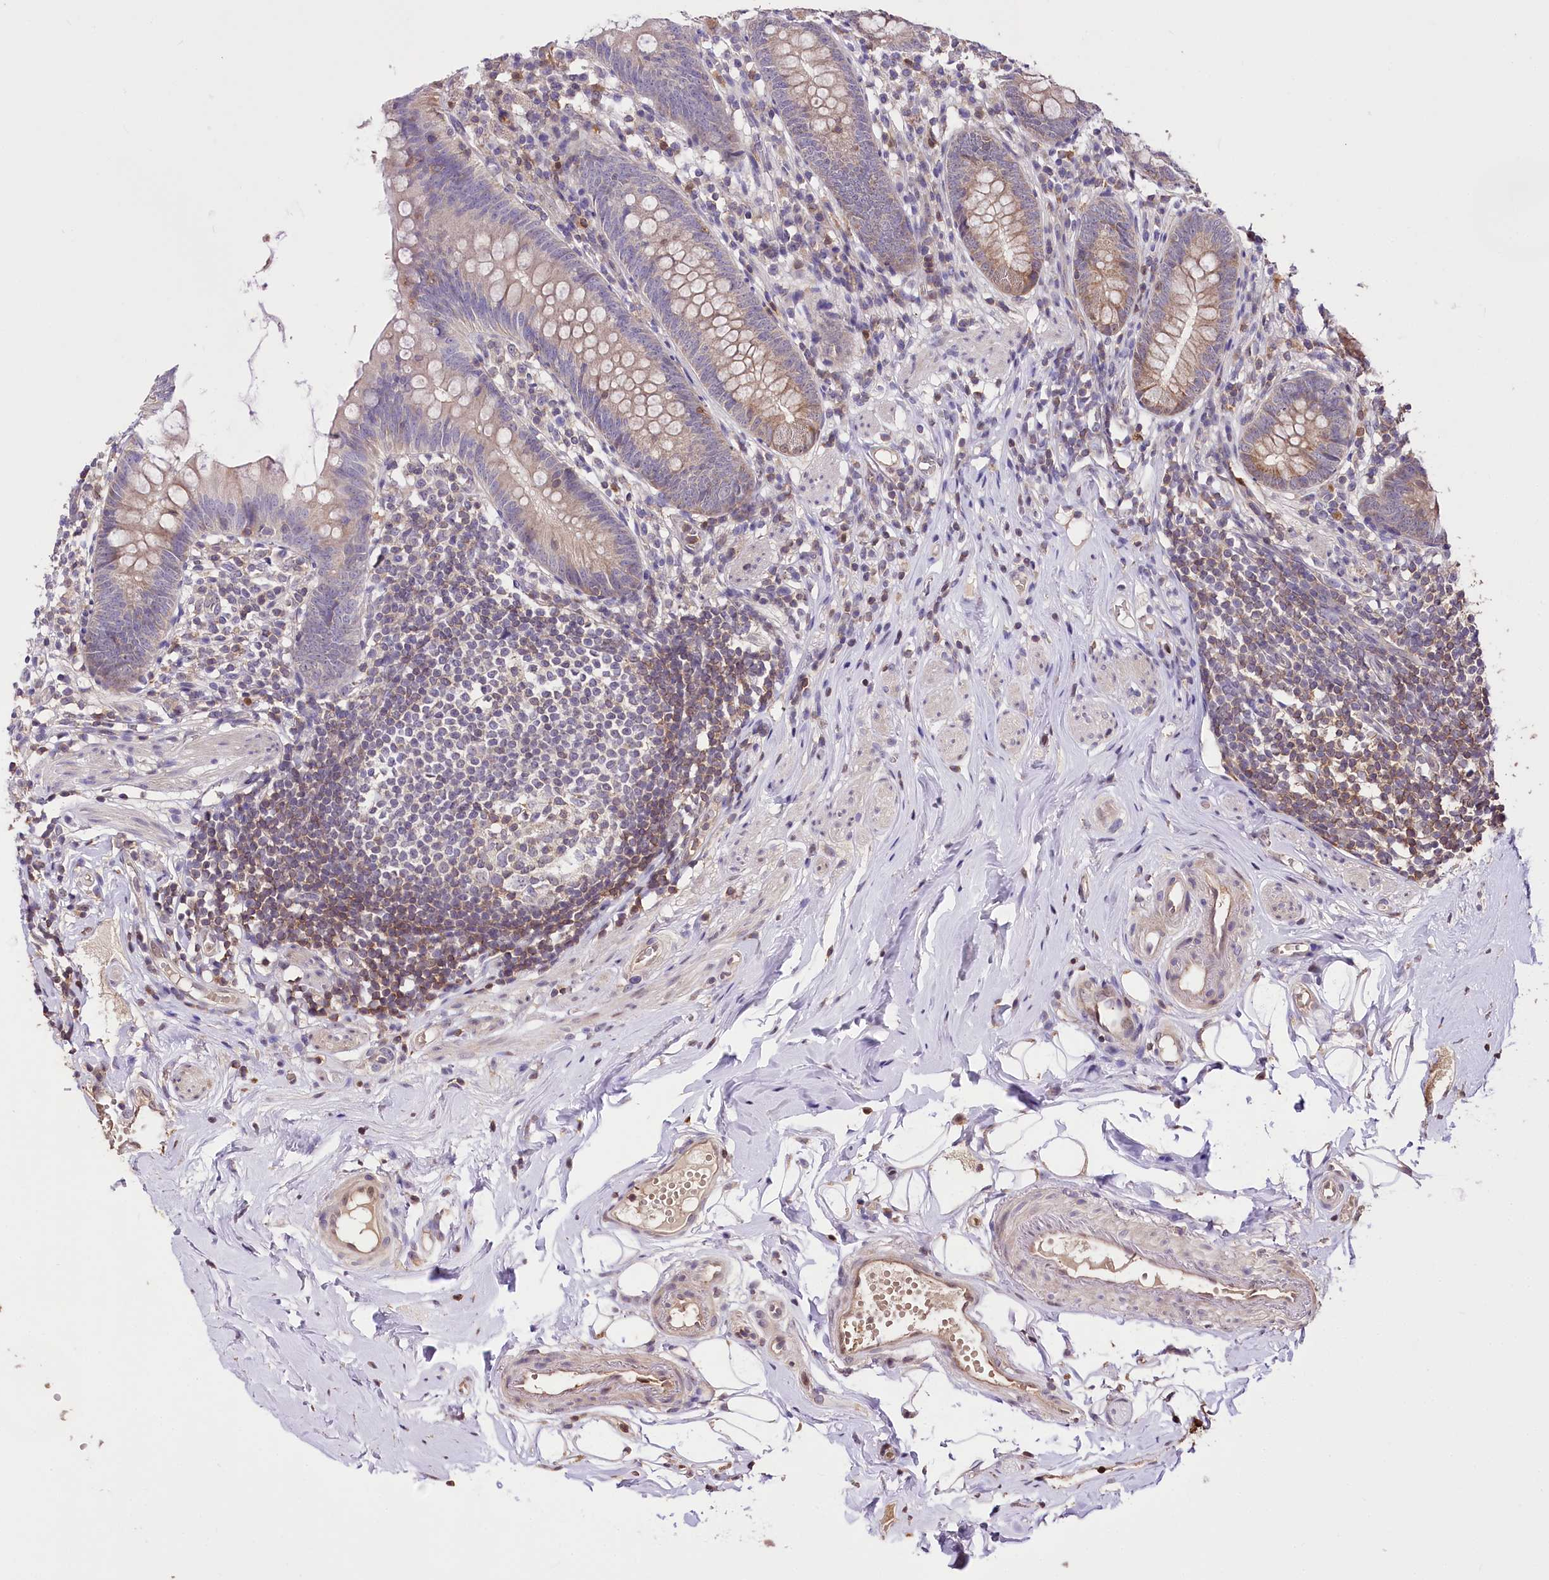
{"staining": {"intensity": "weak", "quantity": "25%-75%", "location": "cytoplasmic/membranous"}, "tissue": "appendix", "cell_type": "Glandular cells", "image_type": "normal", "snomed": [{"axis": "morphology", "description": "Normal tissue, NOS"}, {"axis": "topography", "description": "Appendix"}], "caption": "The image shows immunohistochemical staining of benign appendix. There is weak cytoplasmic/membranous staining is identified in about 25%-75% of glandular cells.", "gene": "SERGEF", "patient": {"sex": "female", "age": 62}}